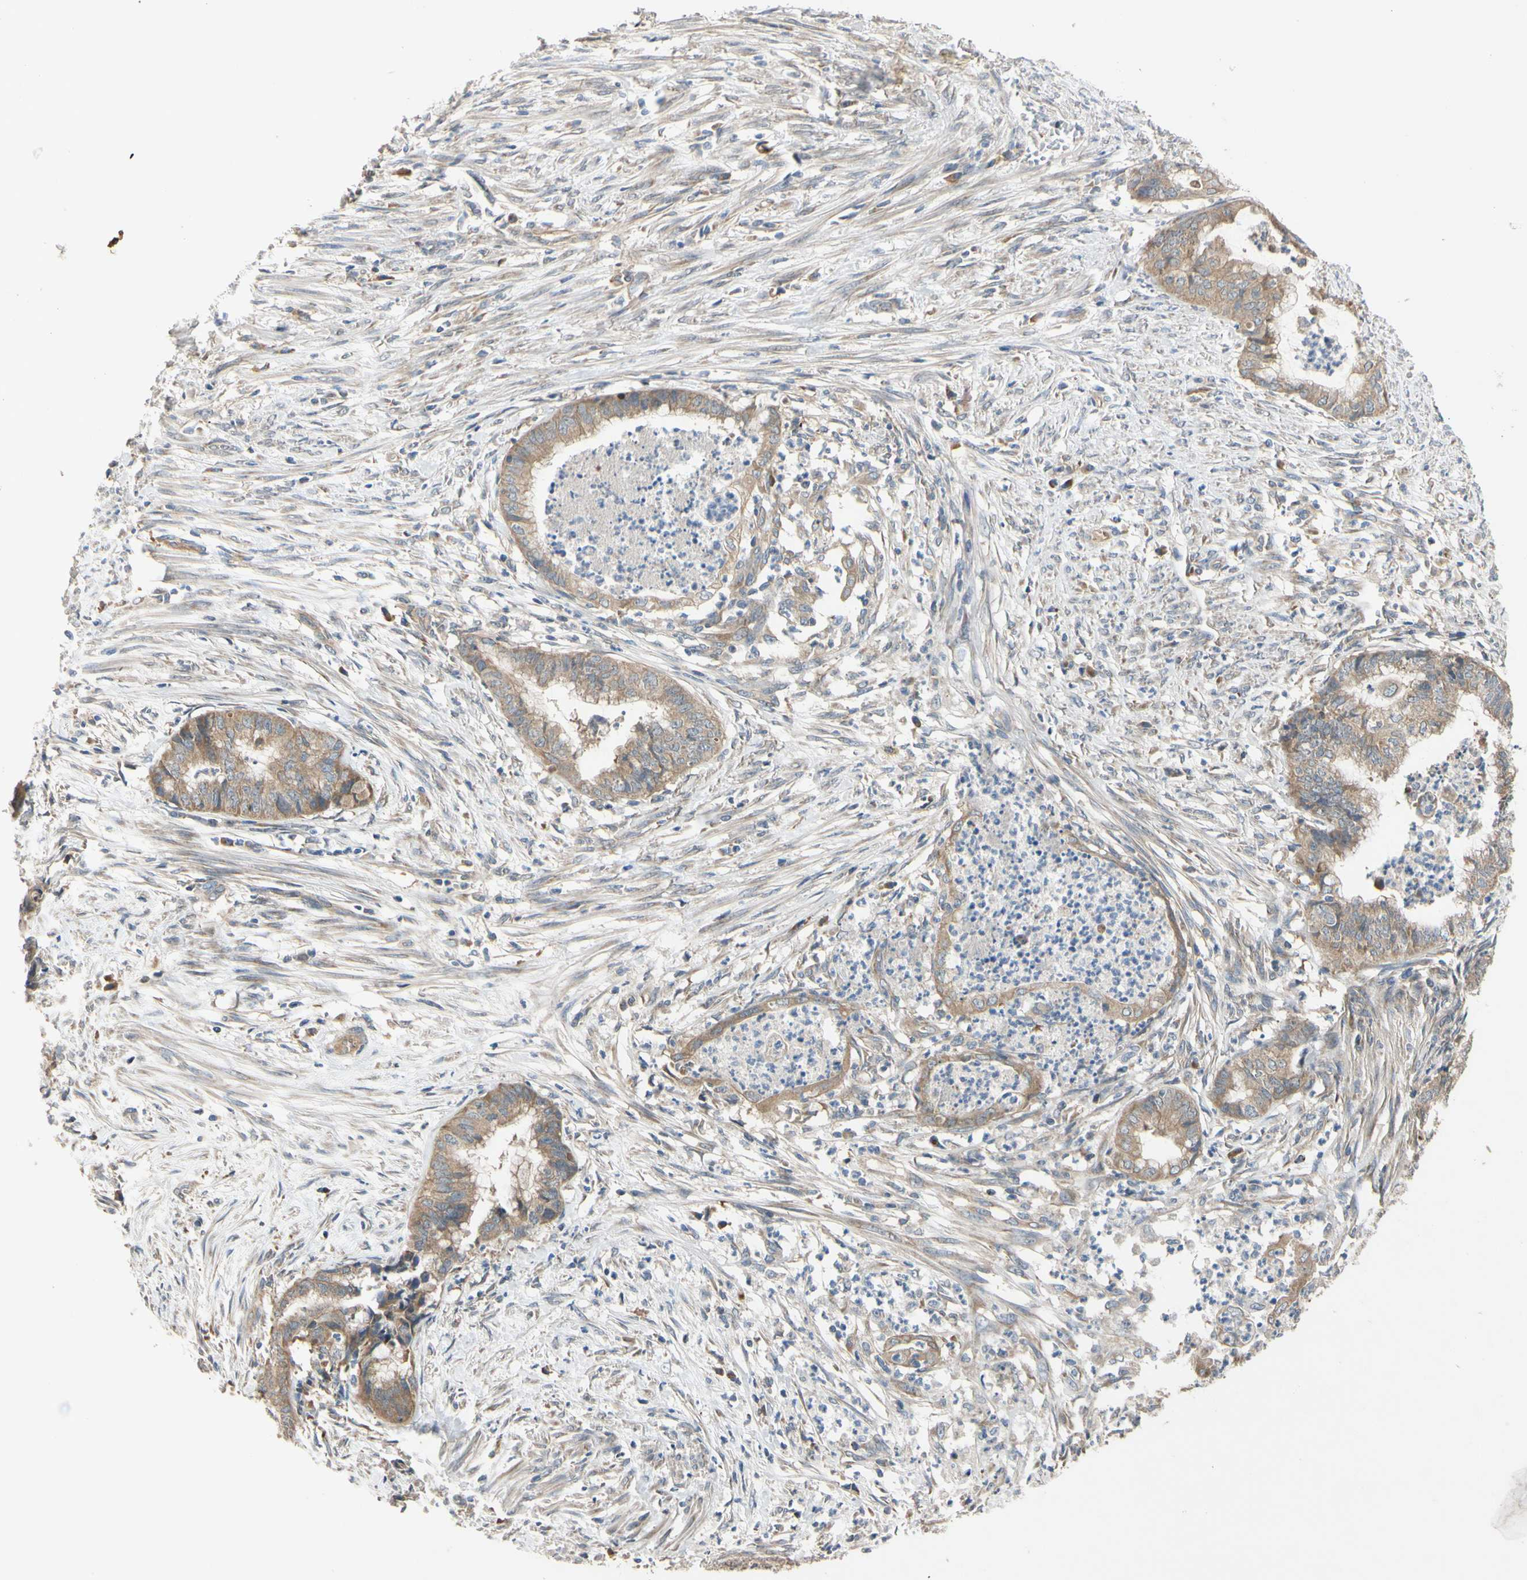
{"staining": {"intensity": "moderate", "quantity": ">75%", "location": "cytoplasmic/membranous"}, "tissue": "endometrial cancer", "cell_type": "Tumor cells", "image_type": "cancer", "snomed": [{"axis": "morphology", "description": "Necrosis, NOS"}, {"axis": "morphology", "description": "Adenocarcinoma, NOS"}, {"axis": "topography", "description": "Endometrium"}], "caption": "Immunohistochemistry of human adenocarcinoma (endometrial) reveals medium levels of moderate cytoplasmic/membranous staining in approximately >75% of tumor cells. (DAB = brown stain, brightfield microscopy at high magnification).", "gene": "MBTPS2", "patient": {"sex": "female", "age": 79}}